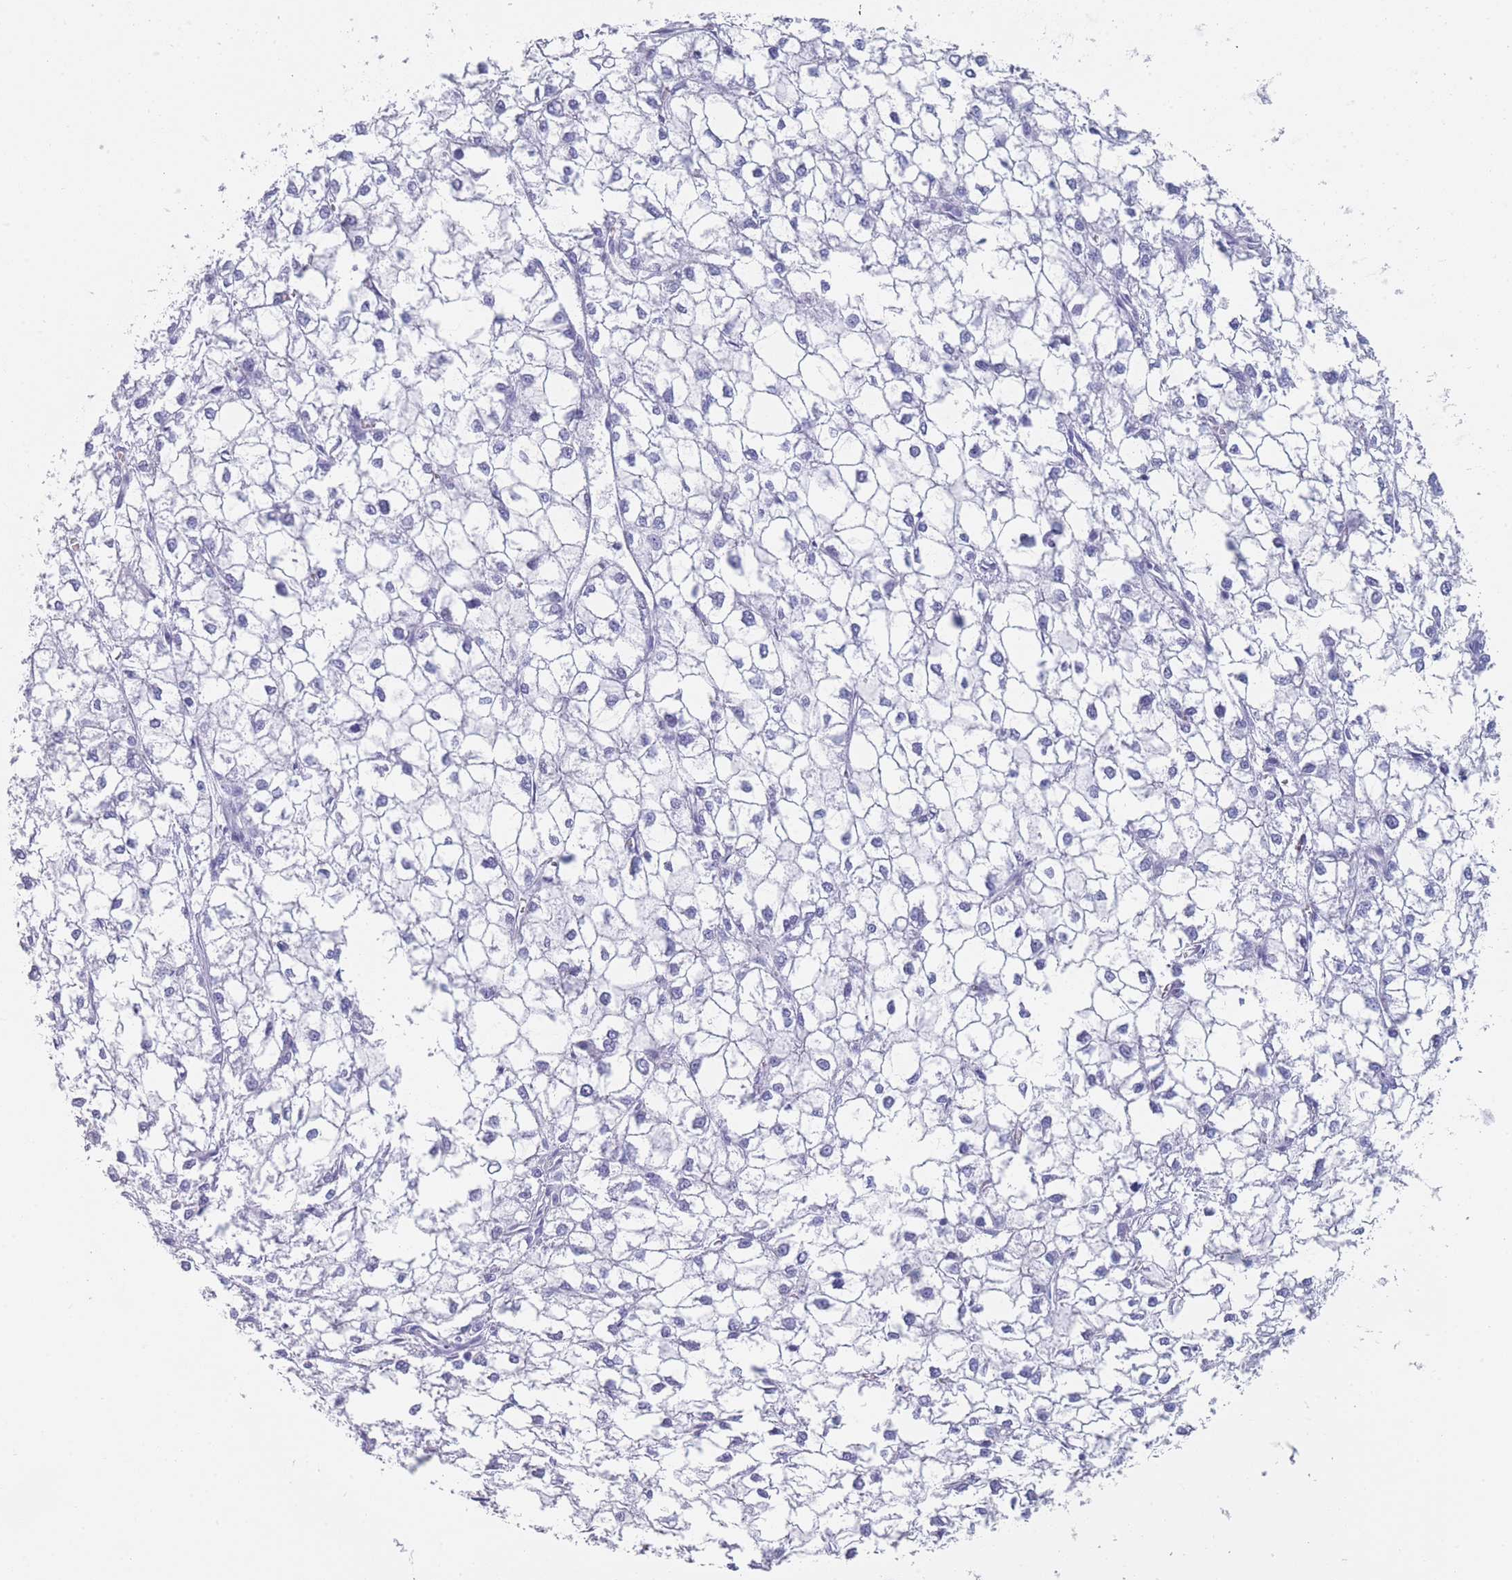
{"staining": {"intensity": "negative", "quantity": "none", "location": "none"}, "tissue": "liver cancer", "cell_type": "Tumor cells", "image_type": "cancer", "snomed": [{"axis": "morphology", "description": "Carcinoma, Hepatocellular, NOS"}, {"axis": "topography", "description": "Liver"}], "caption": "DAB (3,3'-diaminobenzidine) immunohistochemical staining of liver cancer (hepatocellular carcinoma) reveals no significant staining in tumor cells.", "gene": "OR5D16", "patient": {"sex": "female", "age": 43}}